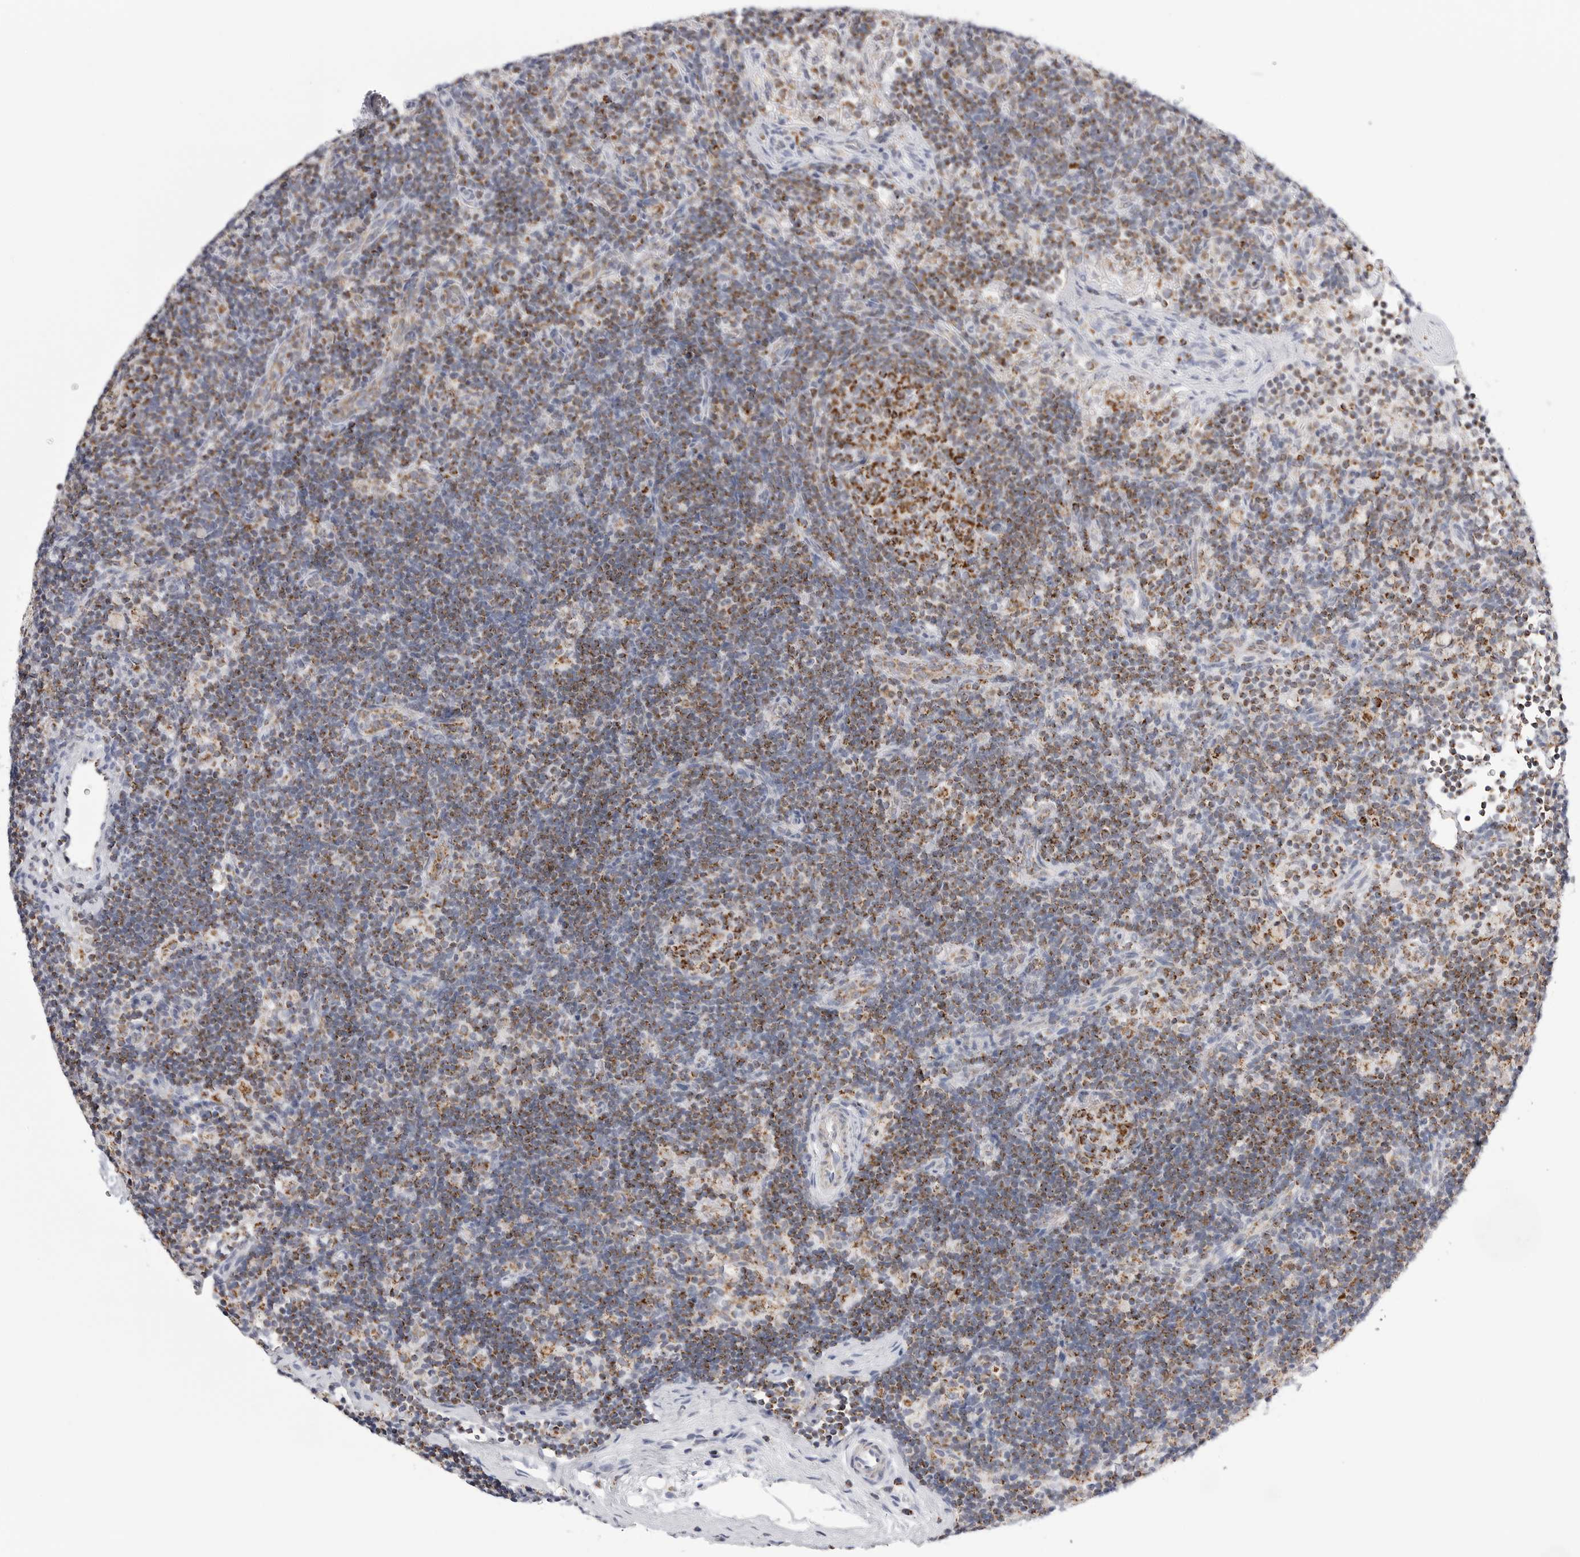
{"staining": {"intensity": "strong", "quantity": ">75%", "location": "cytoplasmic/membranous"}, "tissue": "lymph node", "cell_type": "Germinal center cells", "image_type": "normal", "snomed": [{"axis": "morphology", "description": "Normal tissue, NOS"}, {"axis": "topography", "description": "Lymph node"}], "caption": "A histopathology image of lymph node stained for a protein demonstrates strong cytoplasmic/membranous brown staining in germinal center cells. Ihc stains the protein of interest in brown and the nuclei are stained blue.", "gene": "ATP5IF1", "patient": {"sex": "female", "age": 22}}